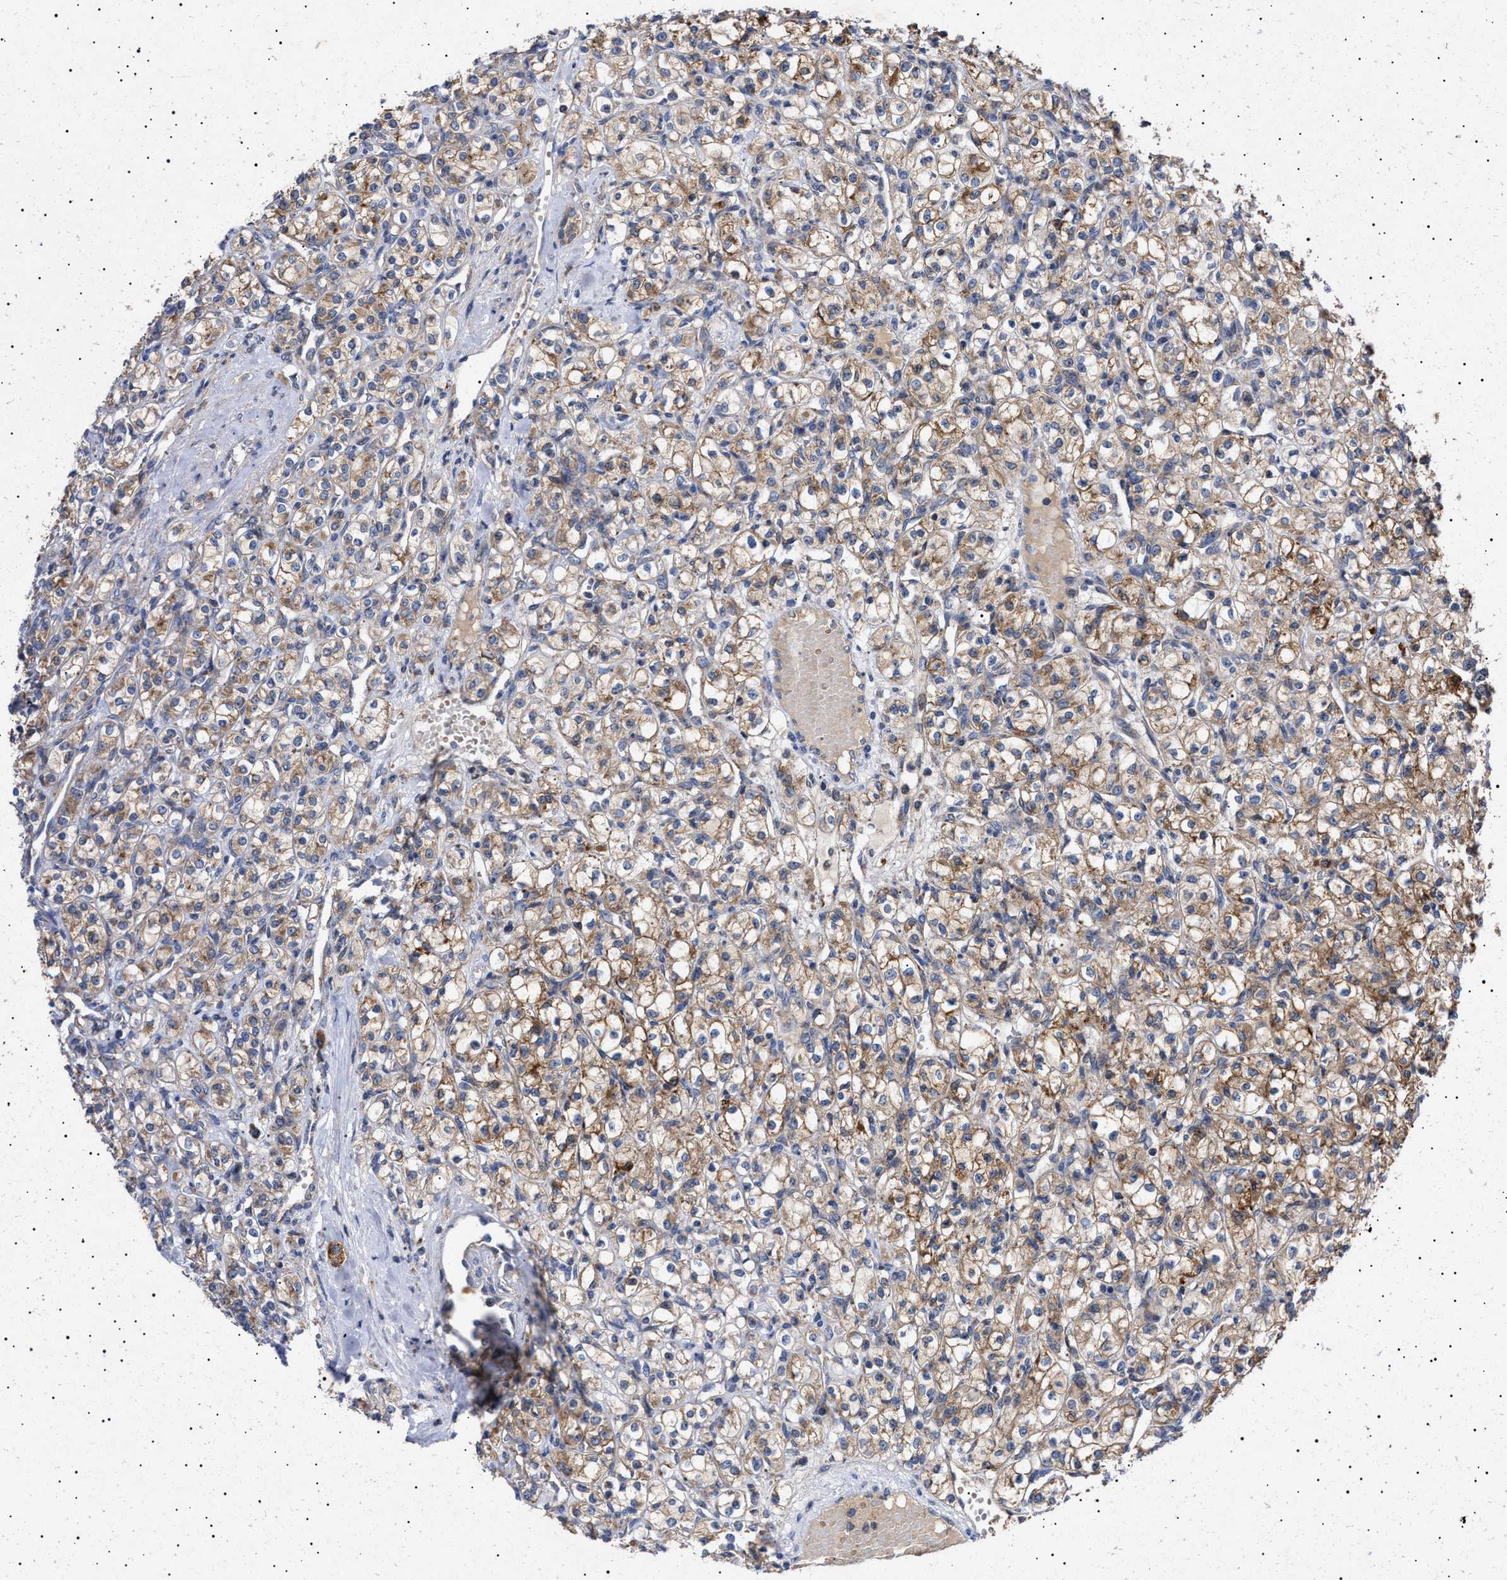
{"staining": {"intensity": "moderate", "quantity": ">75%", "location": "cytoplasmic/membranous"}, "tissue": "renal cancer", "cell_type": "Tumor cells", "image_type": "cancer", "snomed": [{"axis": "morphology", "description": "Adenocarcinoma, NOS"}, {"axis": "topography", "description": "Kidney"}], "caption": "Approximately >75% of tumor cells in renal adenocarcinoma reveal moderate cytoplasmic/membranous protein expression as visualized by brown immunohistochemical staining.", "gene": "MRPL10", "patient": {"sex": "male", "age": 77}}